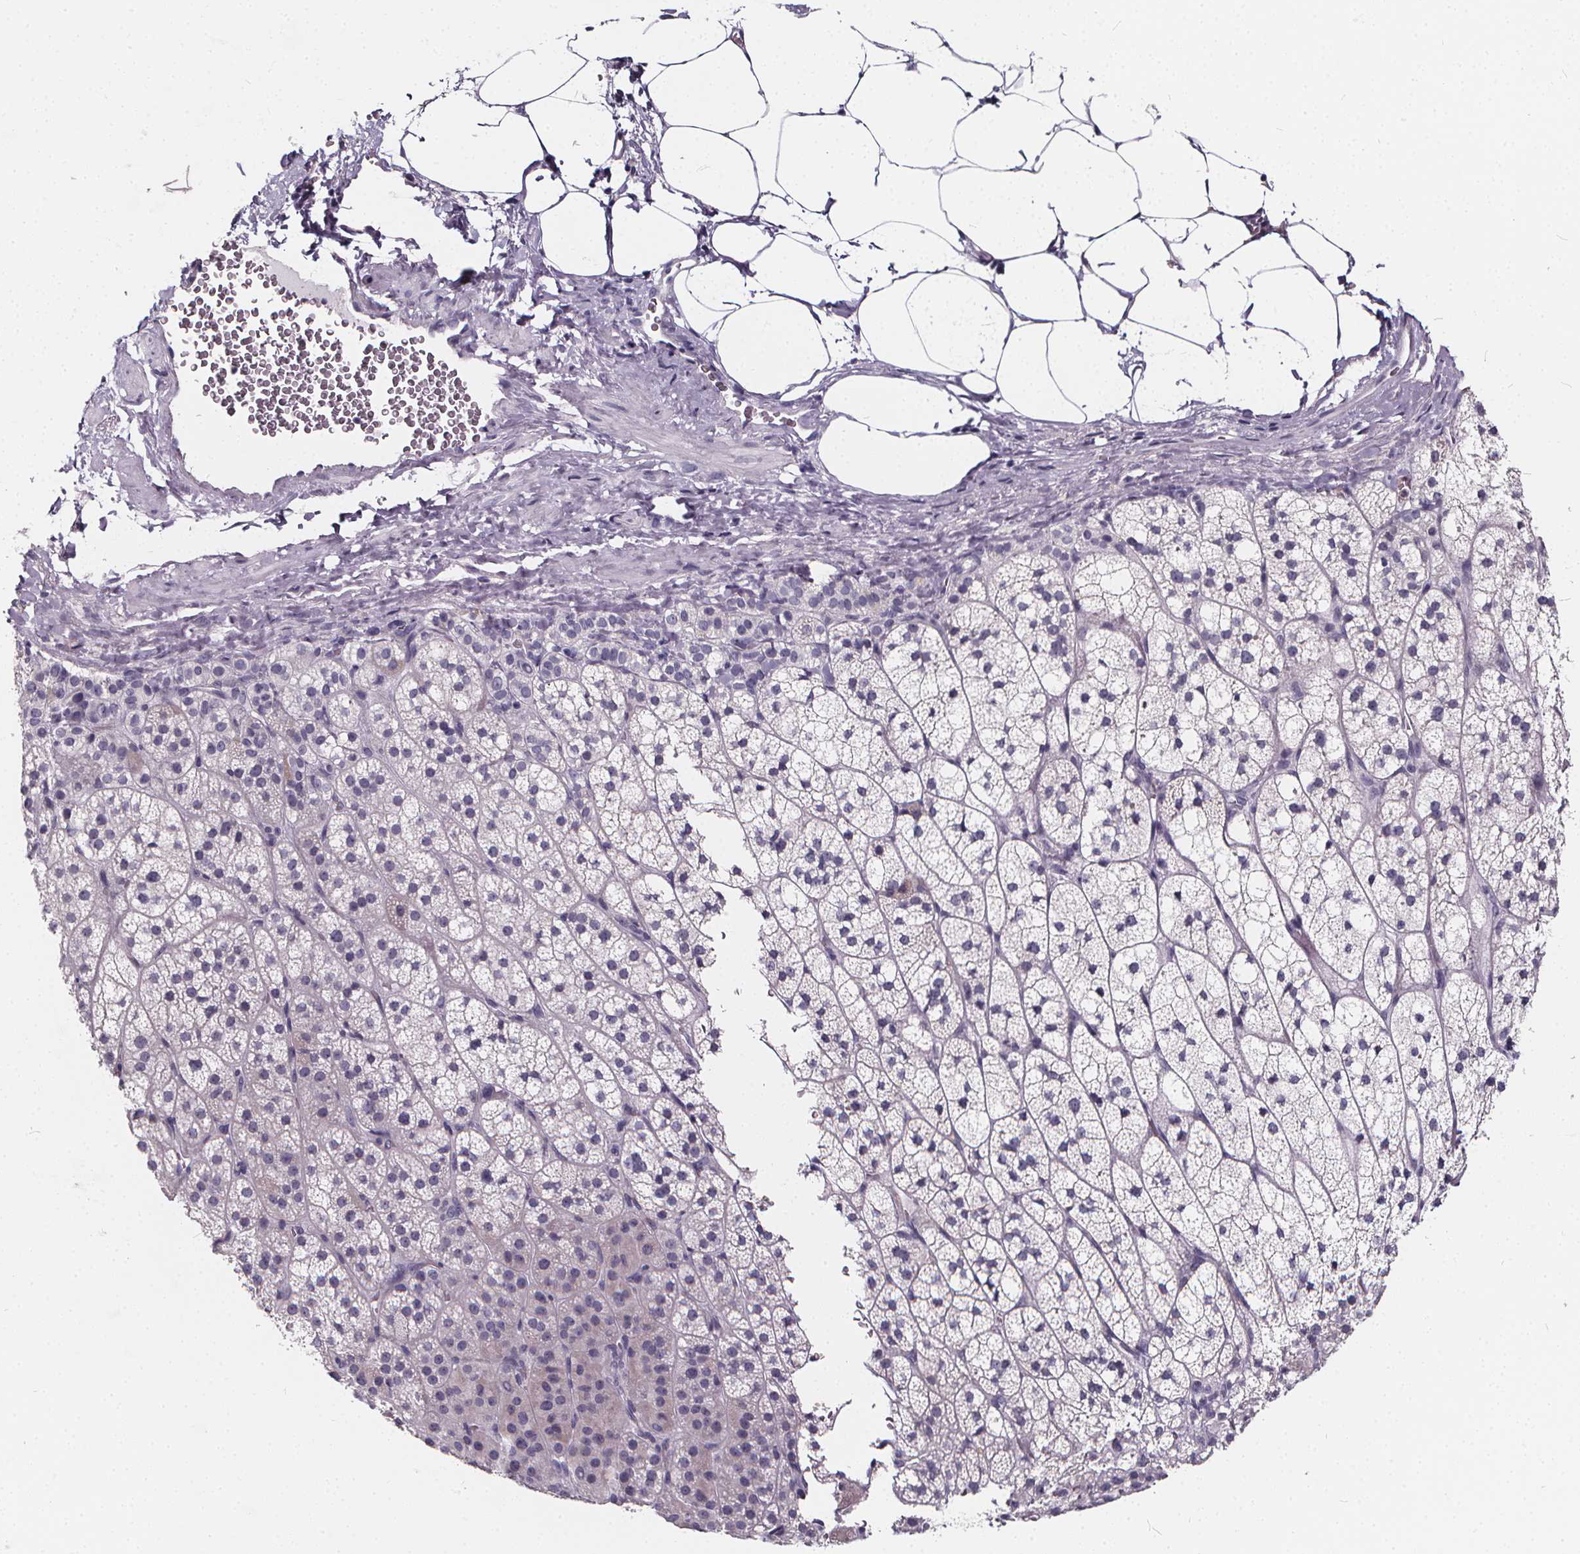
{"staining": {"intensity": "negative", "quantity": "none", "location": "none"}, "tissue": "adrenal gland", "cell_type": "Glandular cells", "image_type": "normal", "snomed": [{"axis": "morphology", "description": "Normal tissue, NOS"}, {"axis": "topography", "description": "Adrenal gland"}], "caption": "Protein analysis of unremarkable adrenal gland shows no significant positivity in glandular cells.", "gene": "SPEF2", "patient": {"sex": "female", "age": 60}}